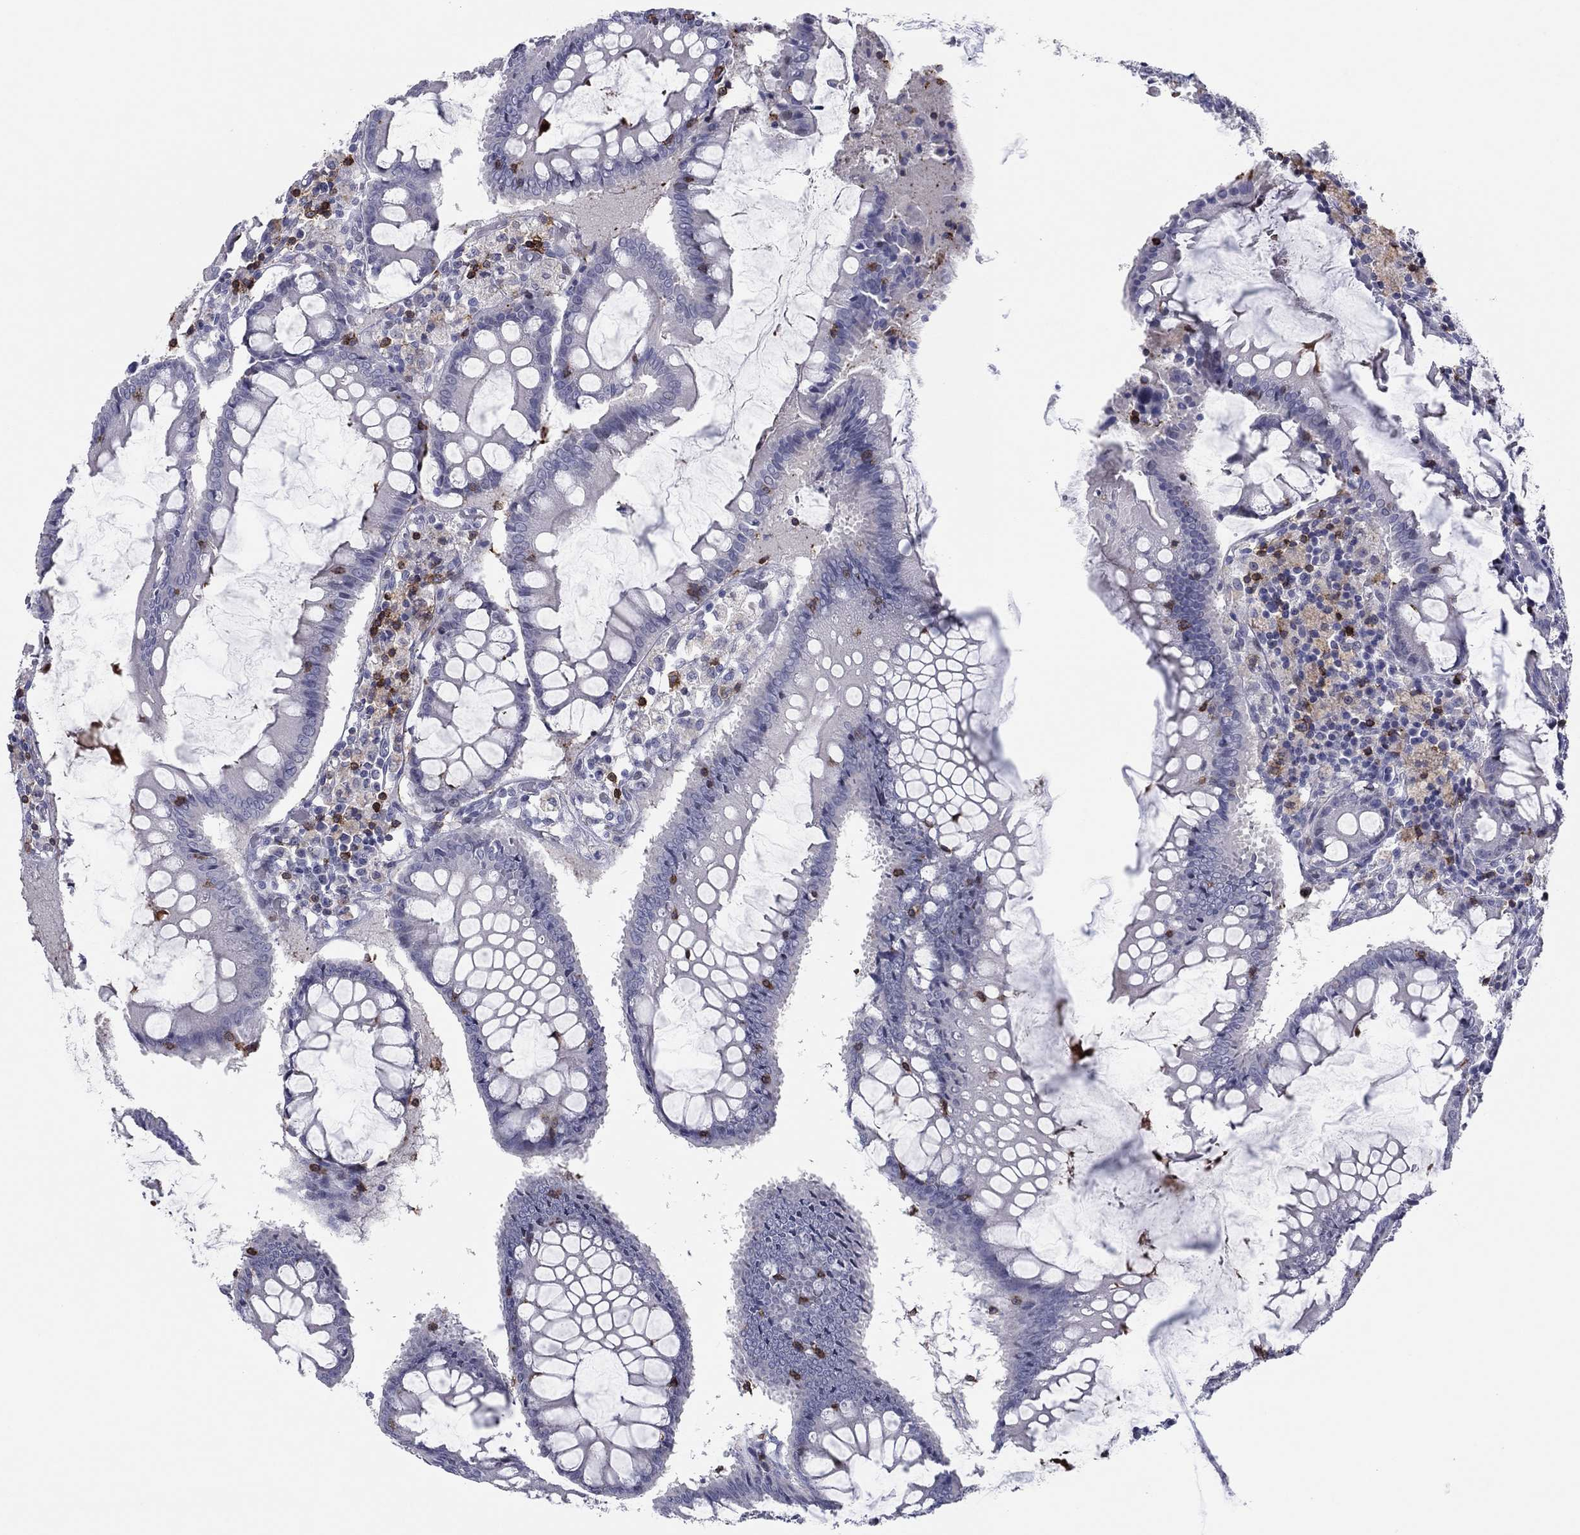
{"staining": {"intensity": "negative", "quantity": "none", "location": "none"}, "tissue": "colorectal cancer", "cell_type": "Tumor cells", "image_type": "cancer", "snomed": [{"axis": "morphology", "description": "Adenocarcinoma, NOS"}, {"axis": "topography", "description": "Colon"}], "caption": "Protein analysis of colorectal cancer (adenocarcinoma) displays no significant expression in tumor cells. (Immunohistochemistry, brightfield microscopy, high magnification).", "gene": "ITGAE", "patient": {"sex": "female", "age": 82}}